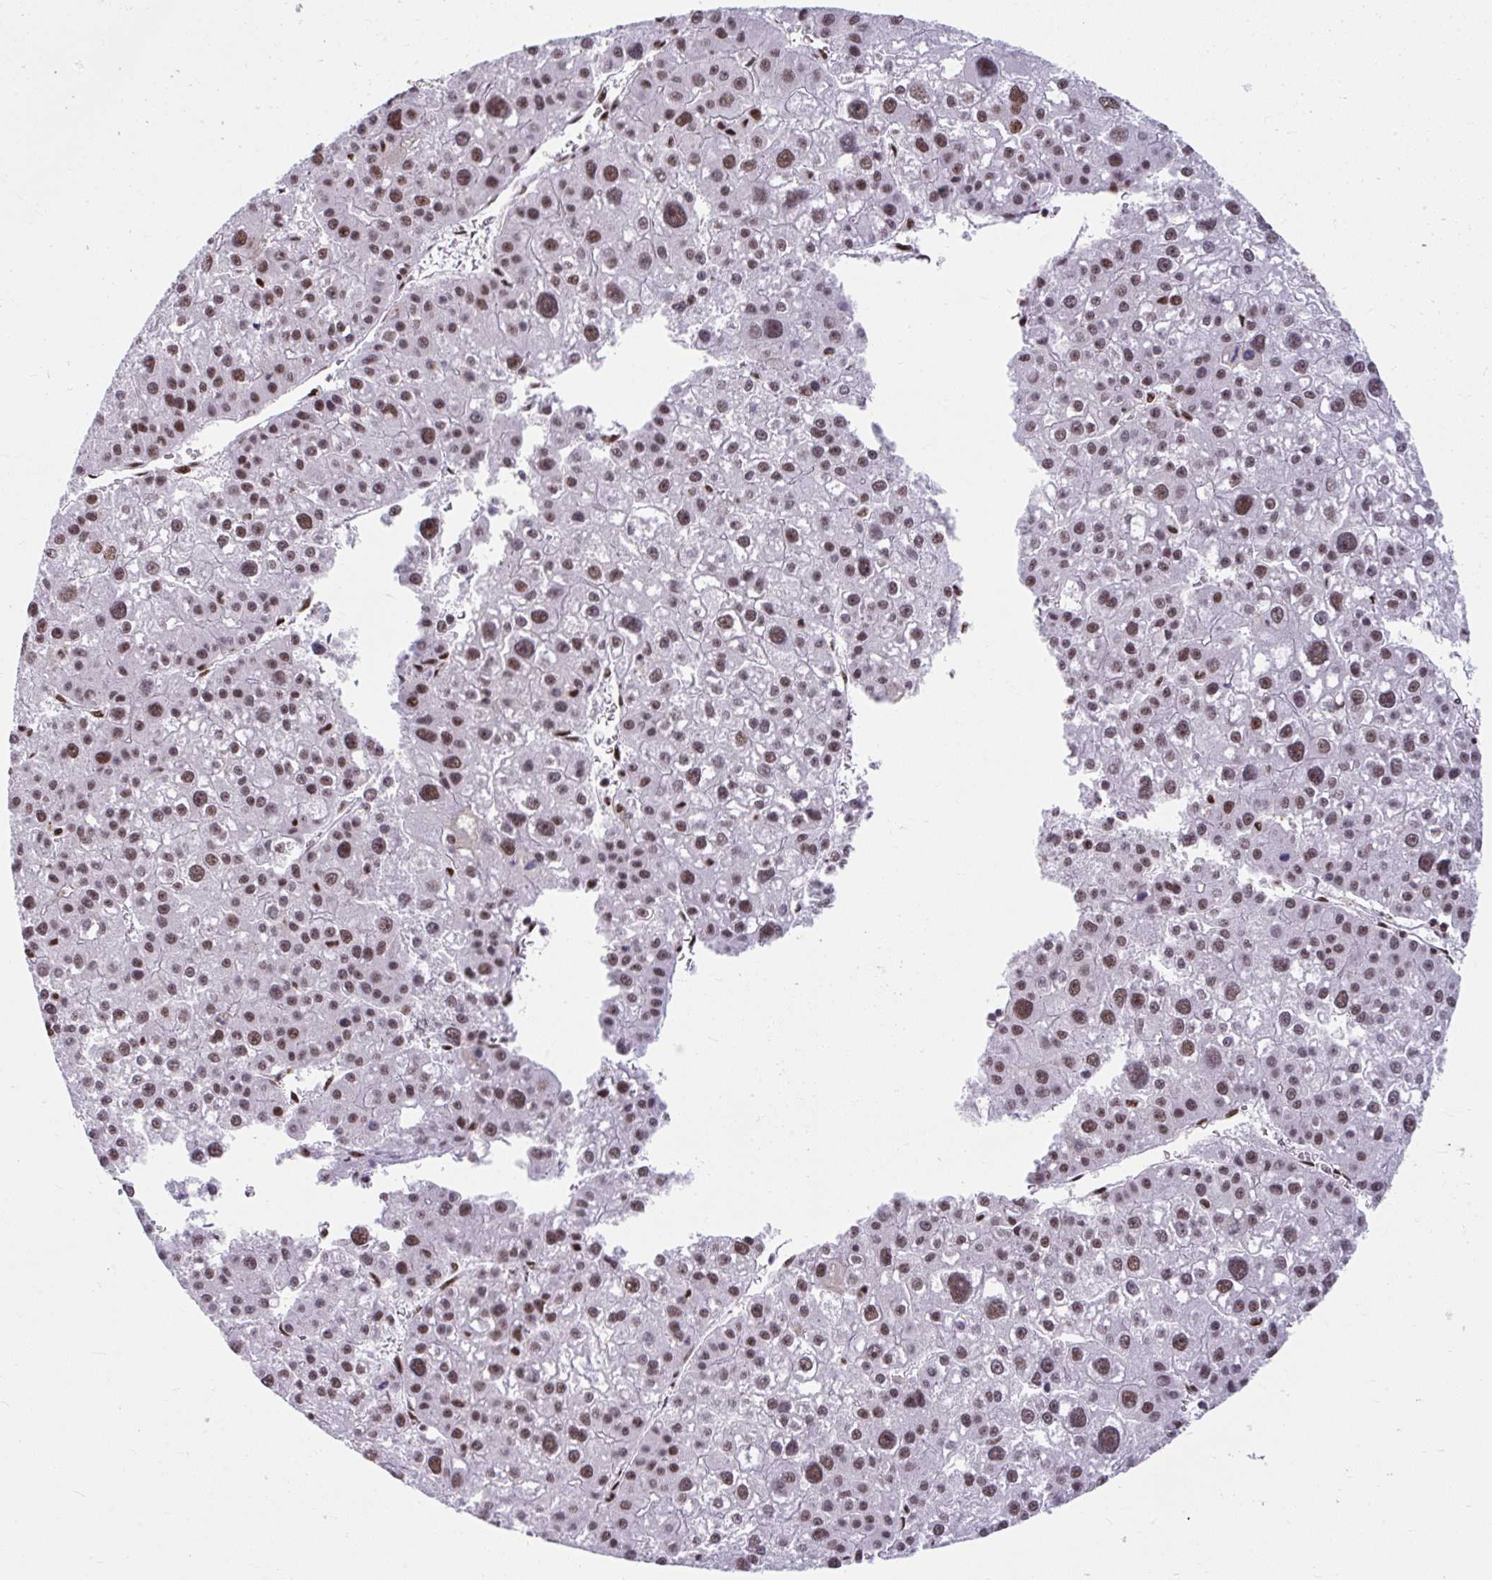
{"staining": {"intensity": "moderate", "quantity": ">75%", "location": "nuclear"}, "tissue": "liver cancer", "cell_type": "Tumor cells", "image_type": "cancer", "snomed": [{"axis": "morphology", "description": "Carcinoma, Hepatocellular, NOS"}, {"axis": "topography", "description": "Liver"}], "caption": "Protein expression analysis of hepatocellular carcinoma (liver) displays moderate nuclear positivity in about >75% of tumor cells.", "gene": "SLC35C2", "patient": {"sex": "male", "age": 73}}